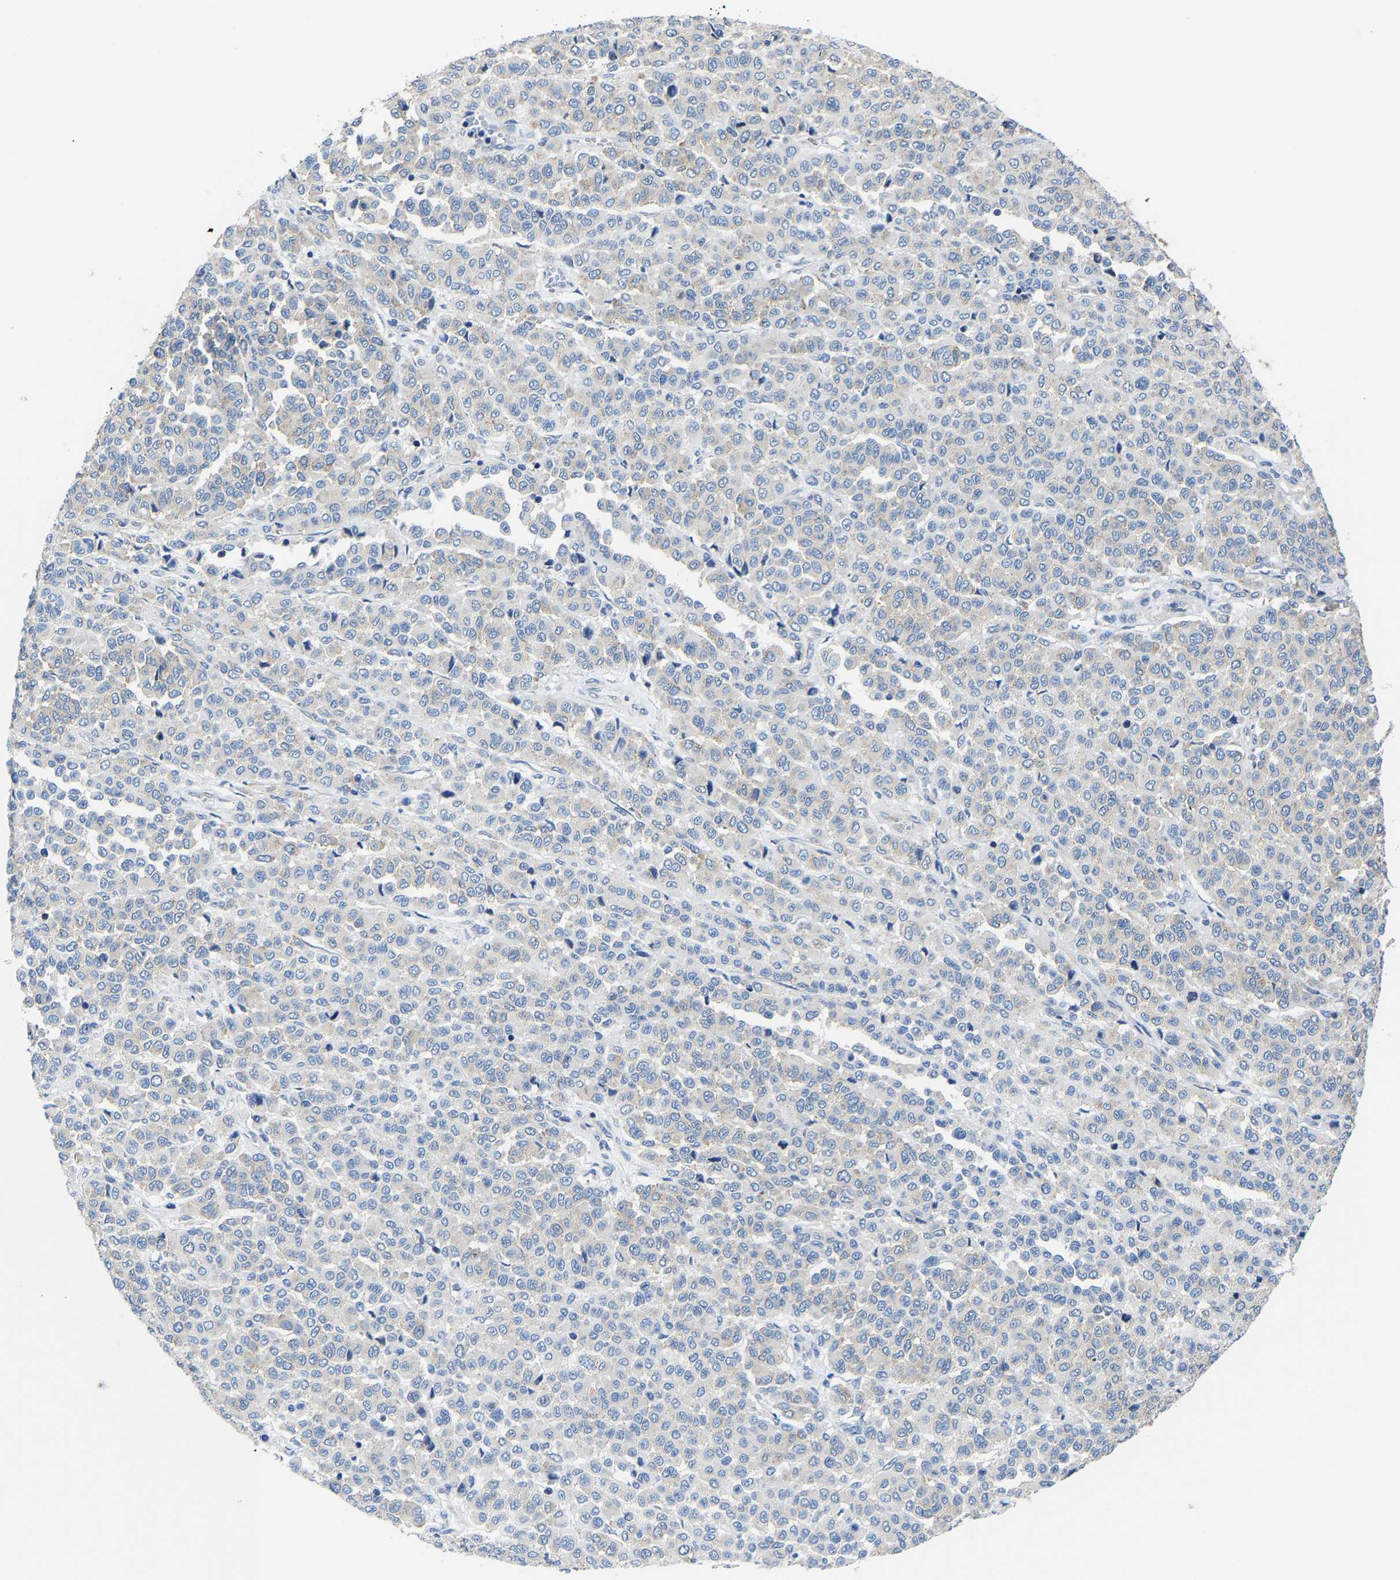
{"staining": {"intensity": "negative", "quantity": "none", "location": "none"}, "tissue": "melanoma", "cell_type": "Tumor cells", "image_type": "cancer", "snomed": [{"axis": "morphology", "description": "Malignant melanoma, Metastatic site"}, {"axis": "topography", "description": "Pancreas"}], "caption": "Immunohistochemistry (IHC) micrograph of neoplastic tissue: human malignant melanoma (metastatic site) stained with DAB (3,3'-diaminobenzidine) demonstrates no significant protein staining in tumor cells. (DAB (3,3'-diaminobenzidine) IHC, high magnification).", "gene": "G3BP2", "patient": {"sex": "female", "age": 30}}